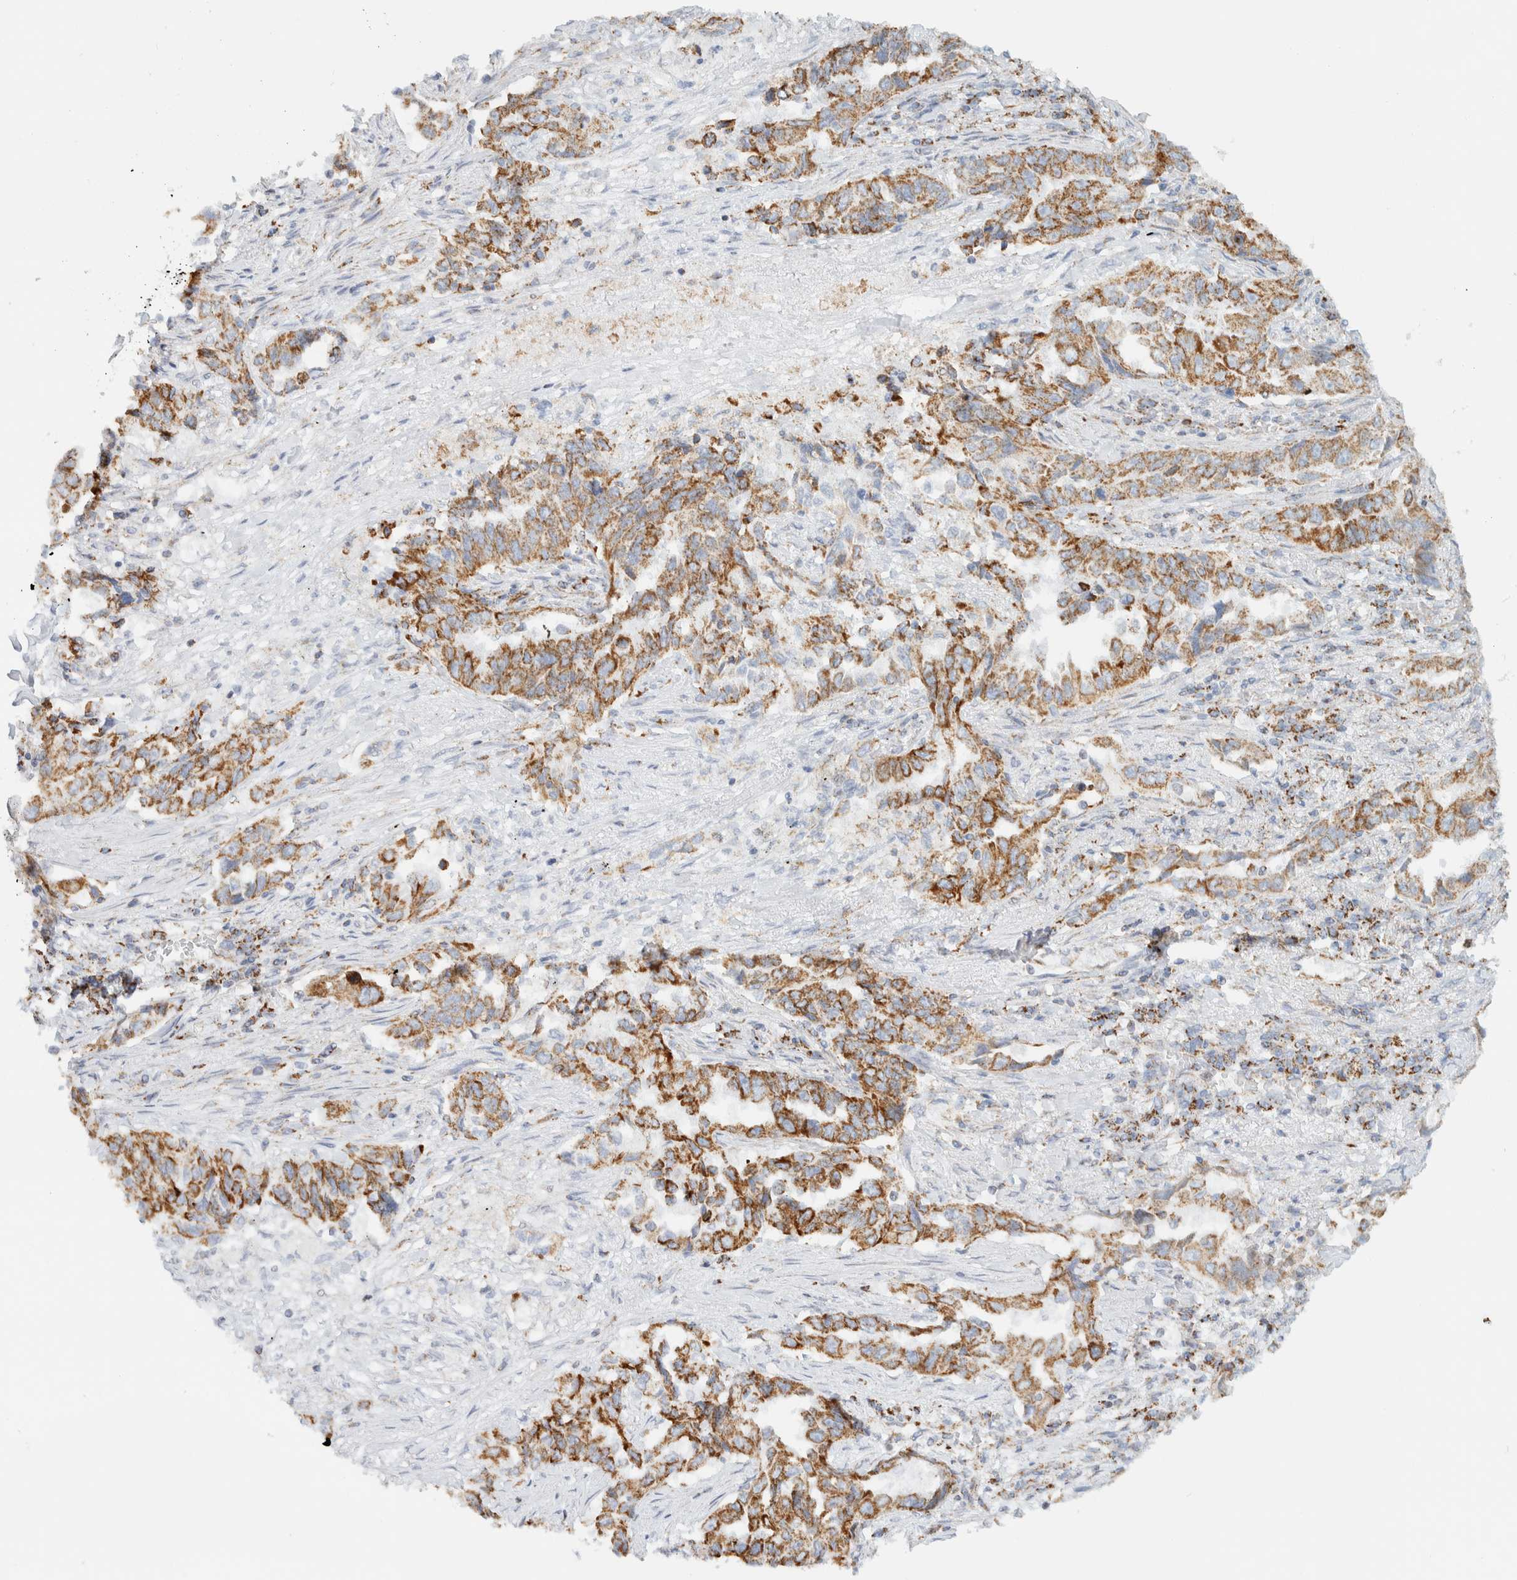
{"staining": {"intensity": "moderate", "quantity": ">75%", "location": "cytoplasmic/membranous"}, "tissue": "lung cancer", "cell_type": "Tumor cells", "image_type": "cancer", "snomed": [{"axis": "morphology", "description": "Adenocarcinoma, NOS"}, {"axis": "topography", "description": "Lung"}], "caption": "Immunohistochemistry micrograph of neoplastic tissue: adenocarcinoma (lung) stained using immunohistochemistry (IHC) demonstrates medium levels of moderate protein expression localized specifically in the cytoplasmic/membranous of tumor cells, appearing as a cytoplasmic/membranous brown color.", "gene": "KIFAP3", "patient": {"sex": "female", "age": 51}}